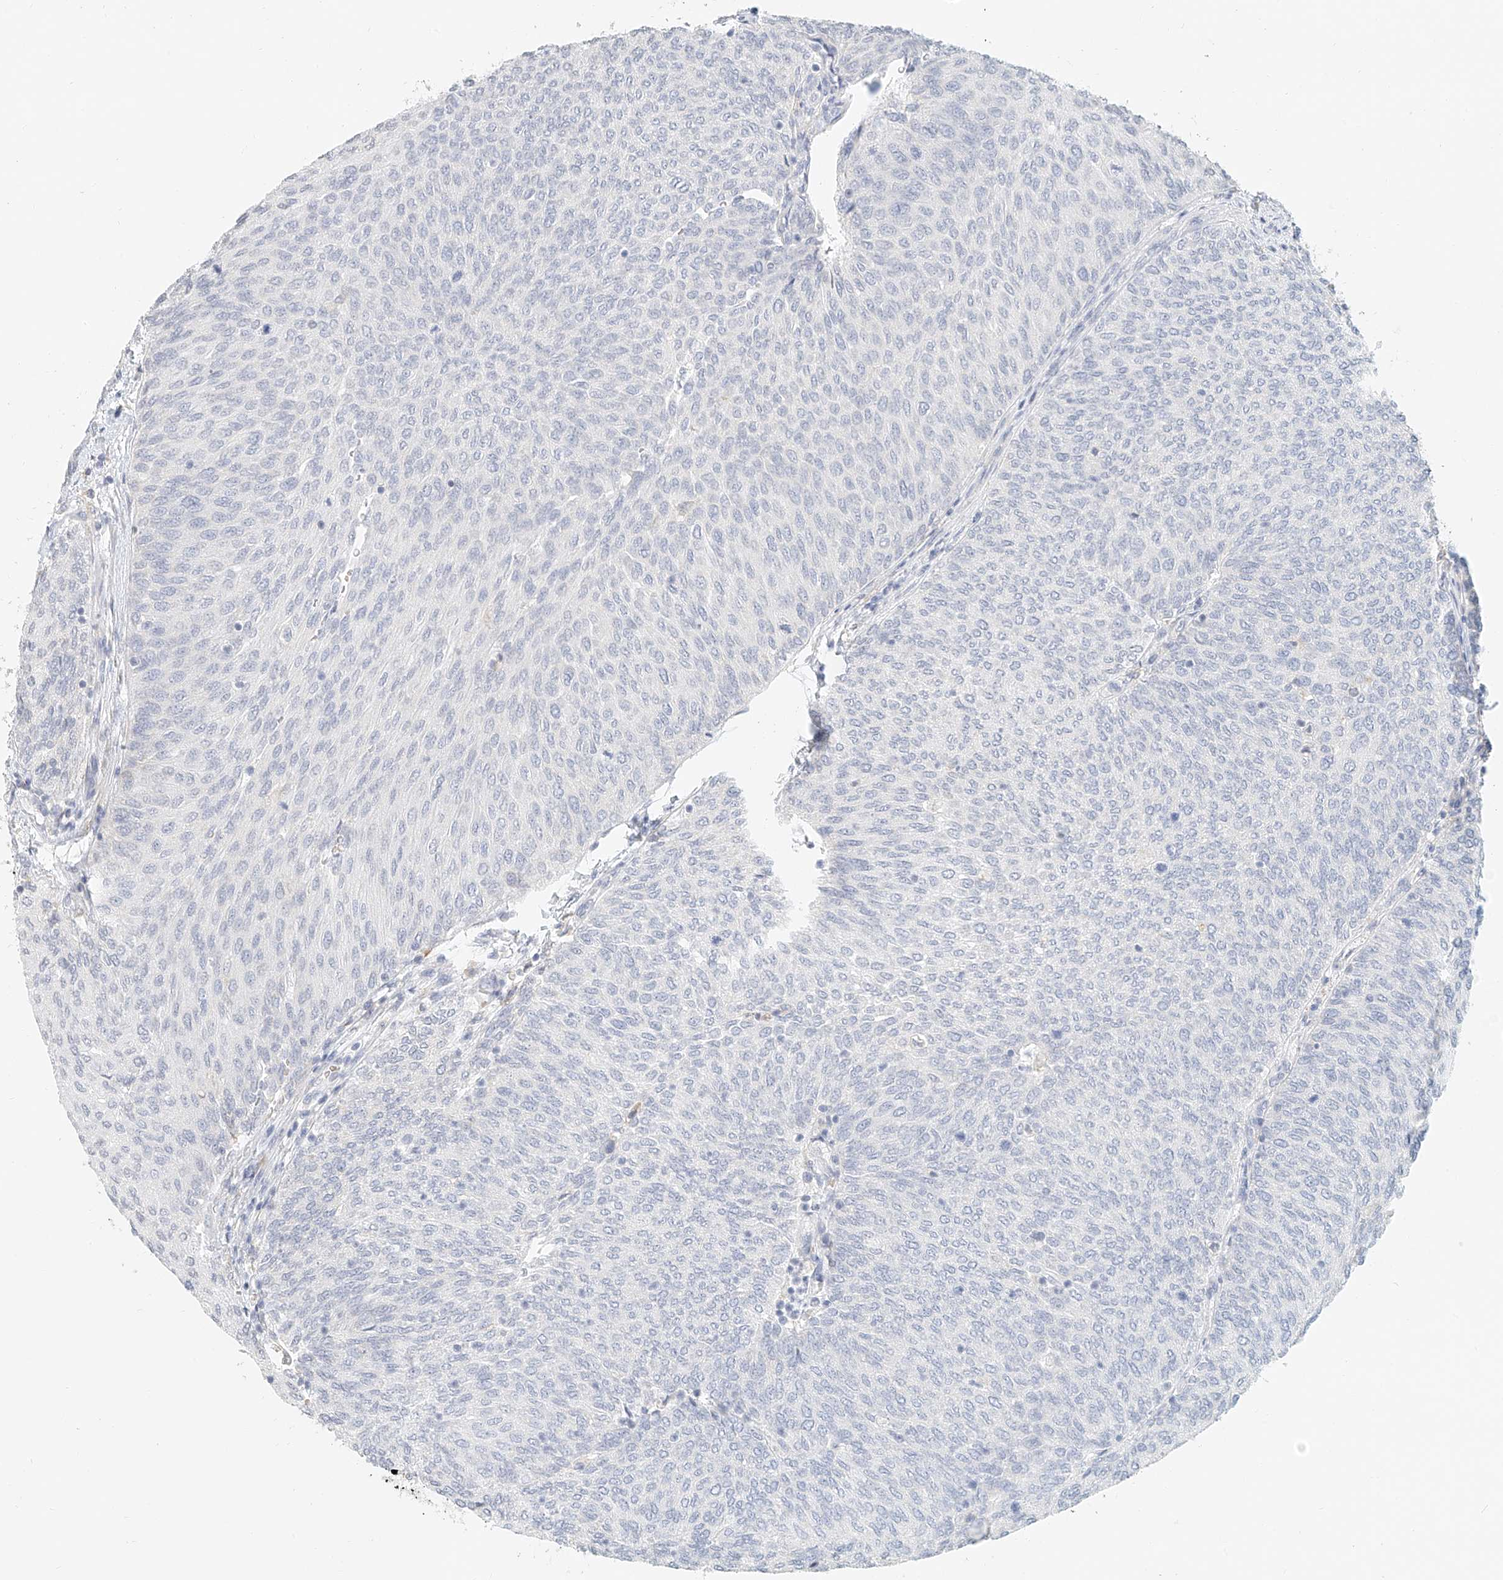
{"staining": {"intensity": "negative", "quantity": "none", "location": "none"}, "tissue": "urothelial cancer", "cell_type": "Tumor cells", "image_type": "cancer", "snomed": [{"axis": "morphology", "description": "Urothelial carcinoma, Low grade"}, {"axis": "topography", "description": "Urinary bladder"}], "caption": "IHC image of neoplastic tissue: low-grade urothelial carcinoma stained with DAB shows no significant protein positivity in tumor cells.", "gene": "CXorf58", "patient": {"sex": "female", "age": 79}}